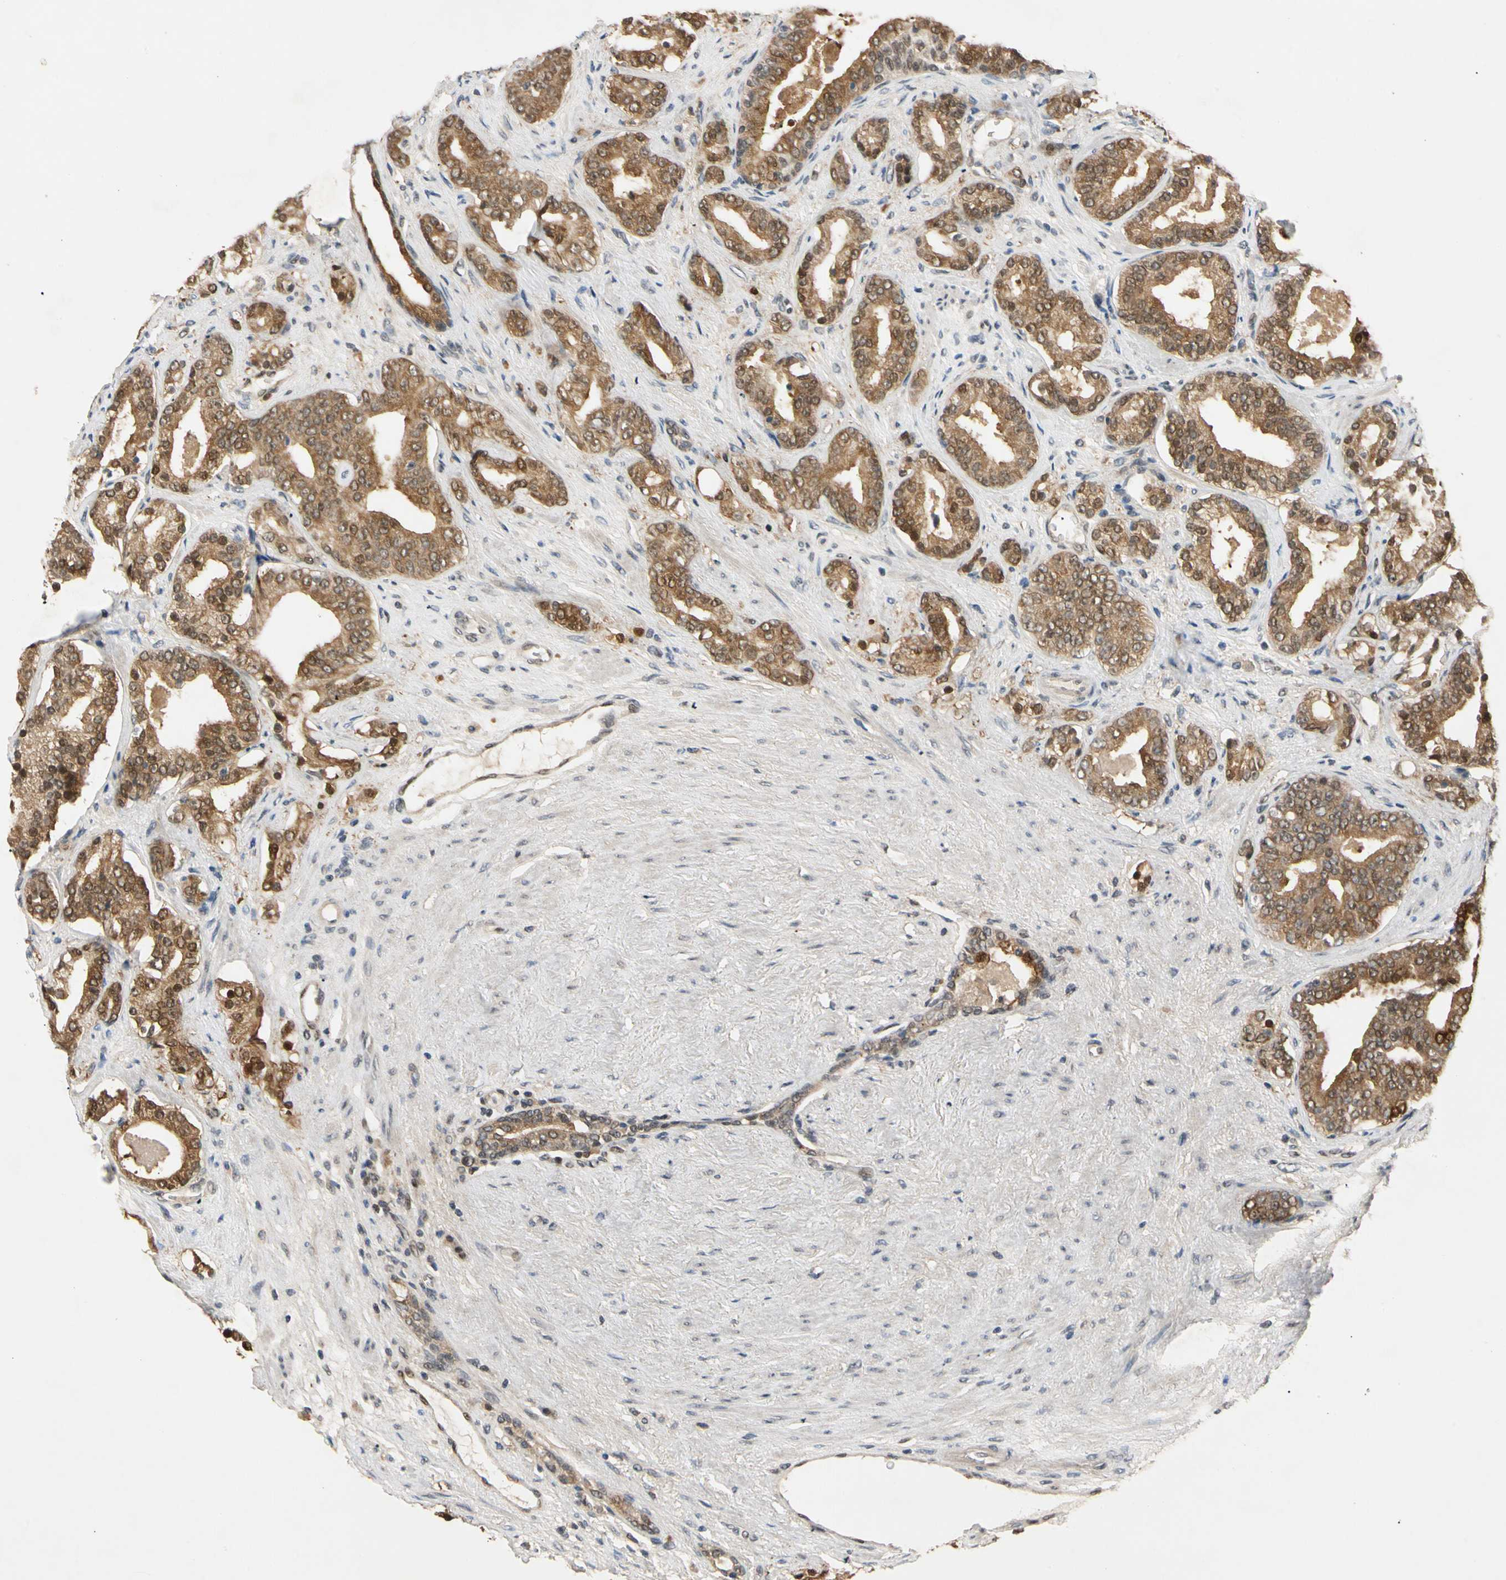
{"staining": {"intensity": "strong", "quantity": ">75%", "location": "cytoplasmic/membranous,nuclear"}, "tissue": "prostate cancer", "cell_type": "Tumor cells", "image_type": "cancer", "snomed": [{"axis": "morphology", "description": "Adenocarcinoma, Low grade"}, {"axis": "topography", "description": "Prostate"}], "caption": "Immunohistochemistry image of human low-grade adenocarcinoma (prostate) stained for a protein (brown), which exhibits high levels of strong cytoplasmic/membranous and nuclear positivity in approximately >75% of tumor cells.", "gene": "RIOX2", "patient": {"sex": "male", "age": 63}}